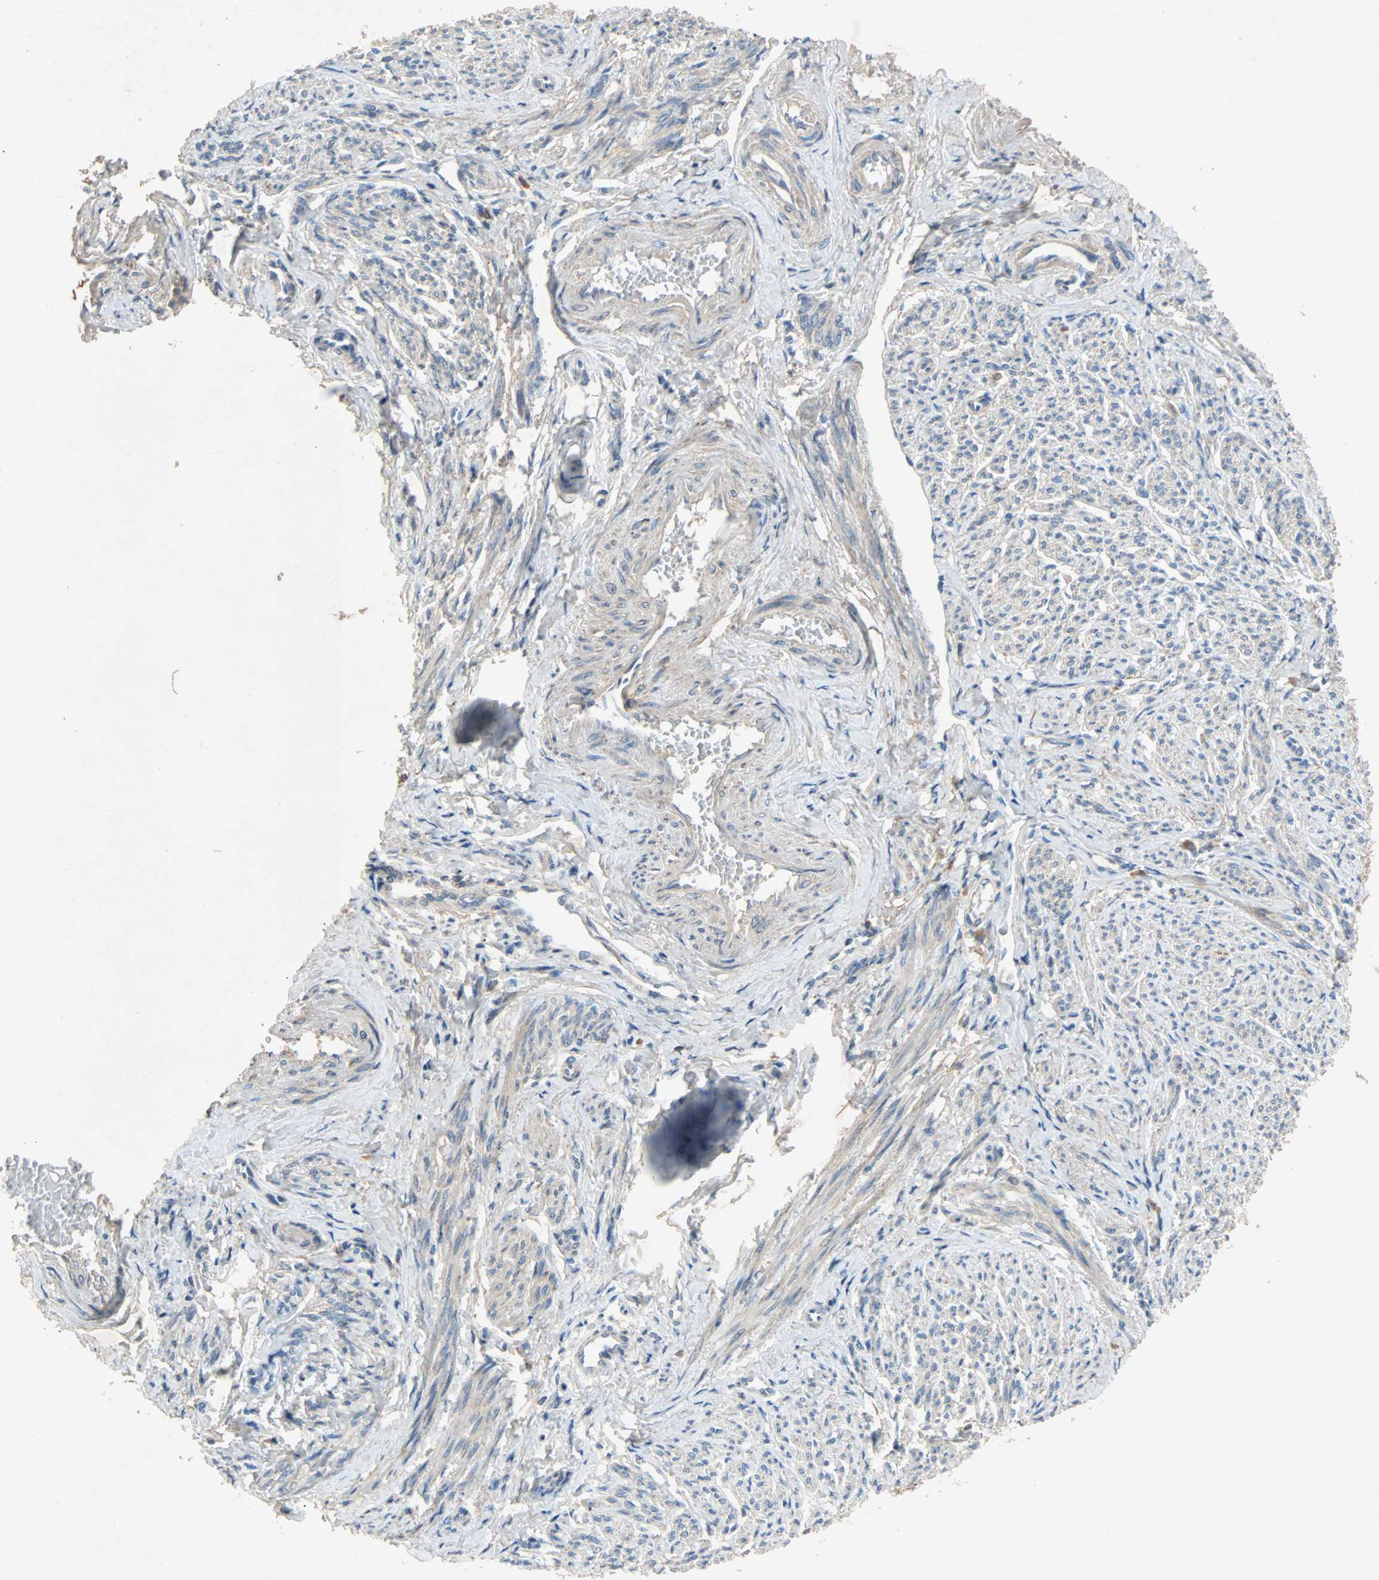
{"staining": {"intensity": "moderate", "quantity": ">75%", "location": "cytoplasmic/membranous"}, "tissue": "smooth muscle", "cell_type": "Smooth muscle cells", "image_type": "normal", "snomed": [{"axis": "morphology", "description": "Normal tissue, NOS"}, {"axis": "topography", "description": "Smooth muscle"}], "caption": "IHC (DAB) staining of normal smooth muscle exhibits moderate cytoplasmic/membranous protein staining in approximately >75% of smooth muscle cells. (DAB (3,3'-diaminobenzidine) IHC, brown staining for protein, blue staining for nuclei).", "gene": "XYLT1", "patient": {"sex": "female", "age": 65}}